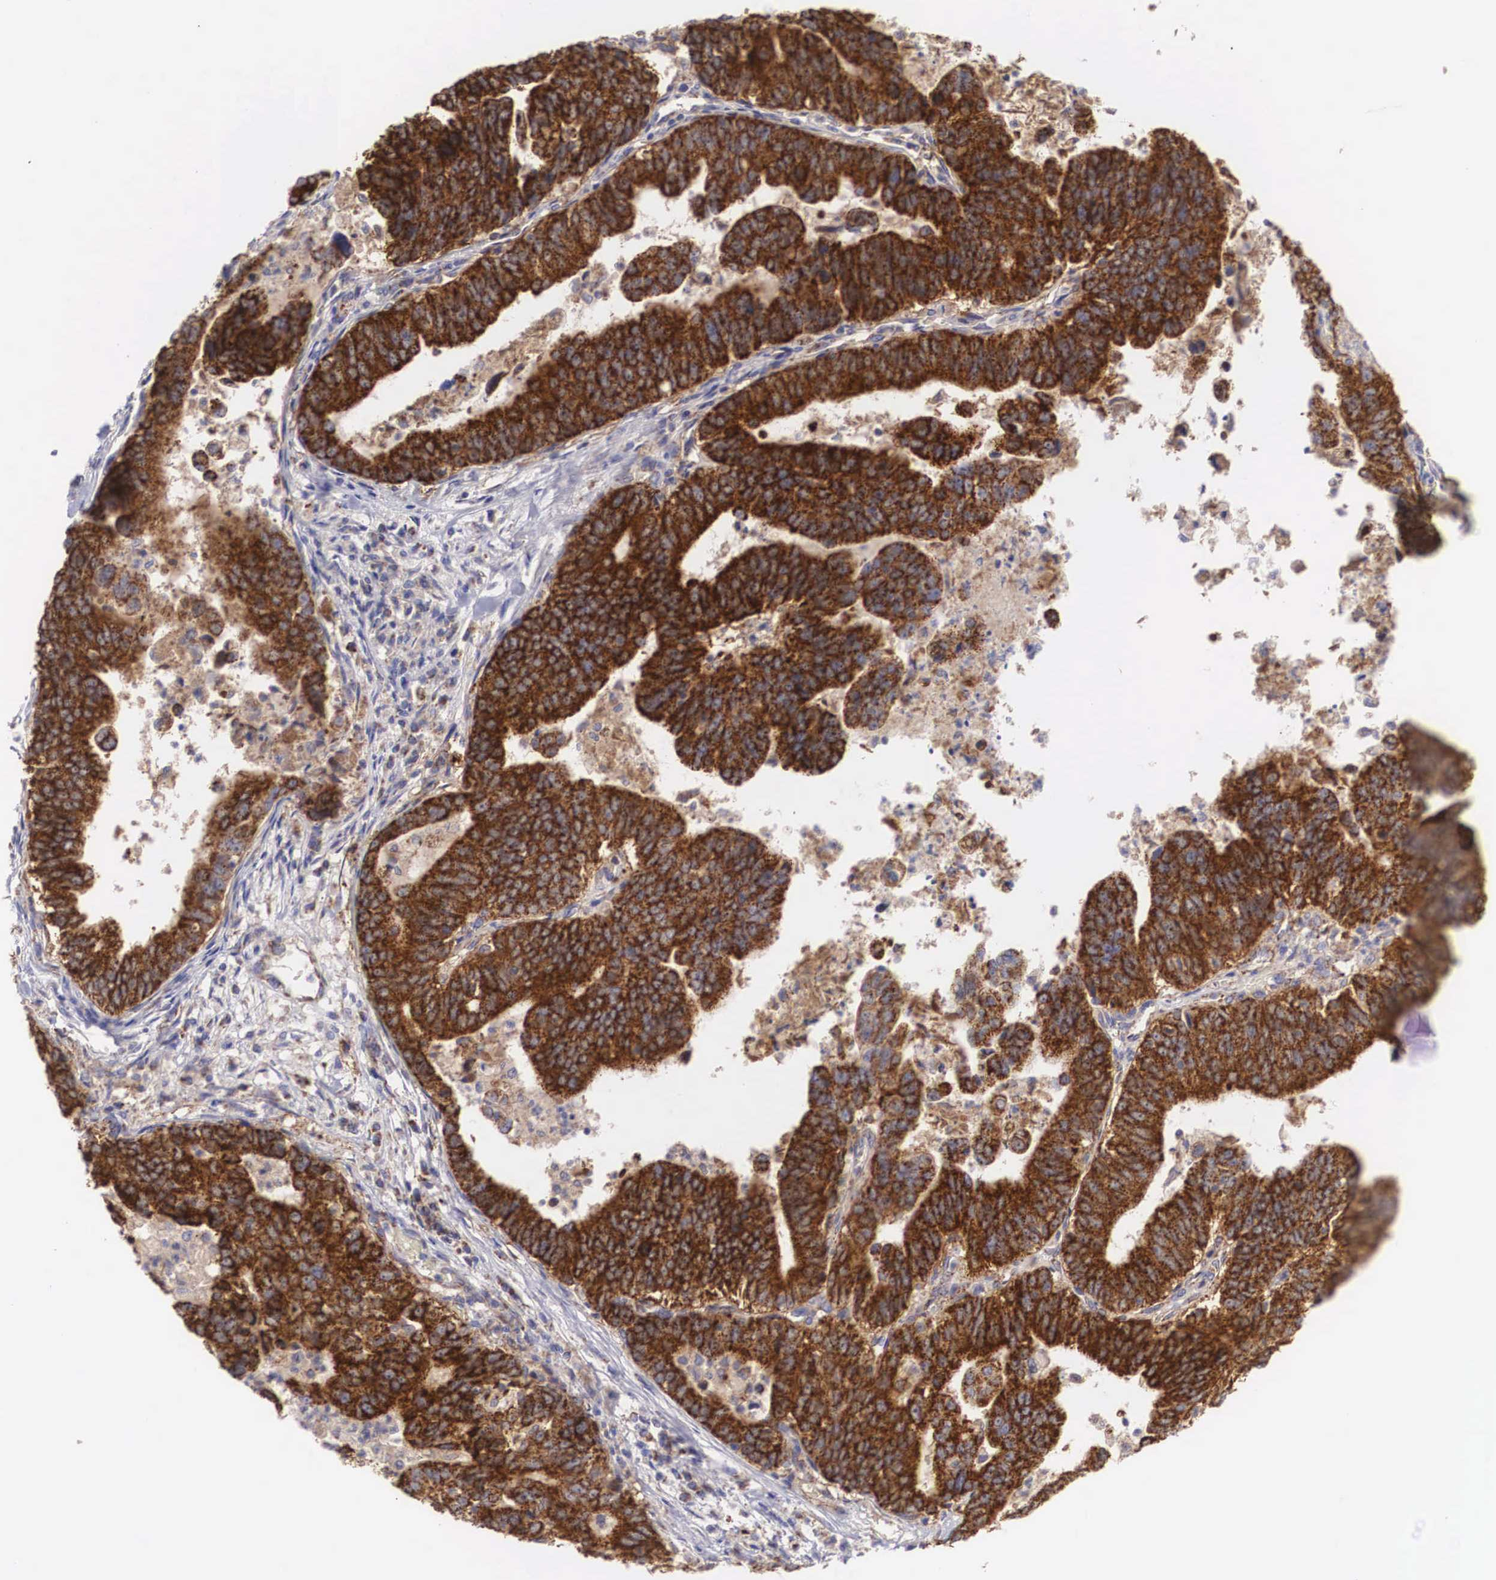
{"staining": {"intensity": "strong", "quantity": ">75%", "location": "cytoplasmic/membranous"}, "tissue": "stomach cancer", "cell_type": "Tumor cells", "image_type": "cancer", "snomed": [{"axis": "morphology", "description": "Adenocarcinoma, NOS"}, {"axis": "topography", "description": "Stomach, upper"}], "caption": "A high amount of strong cytoplasmic/membranous positivity is present in approximately >75% of tumor cells in stomach adenocarcinoma tissue.", "gene": "XPNPEP3", "patient": {"sex": "female", "age": 50}}